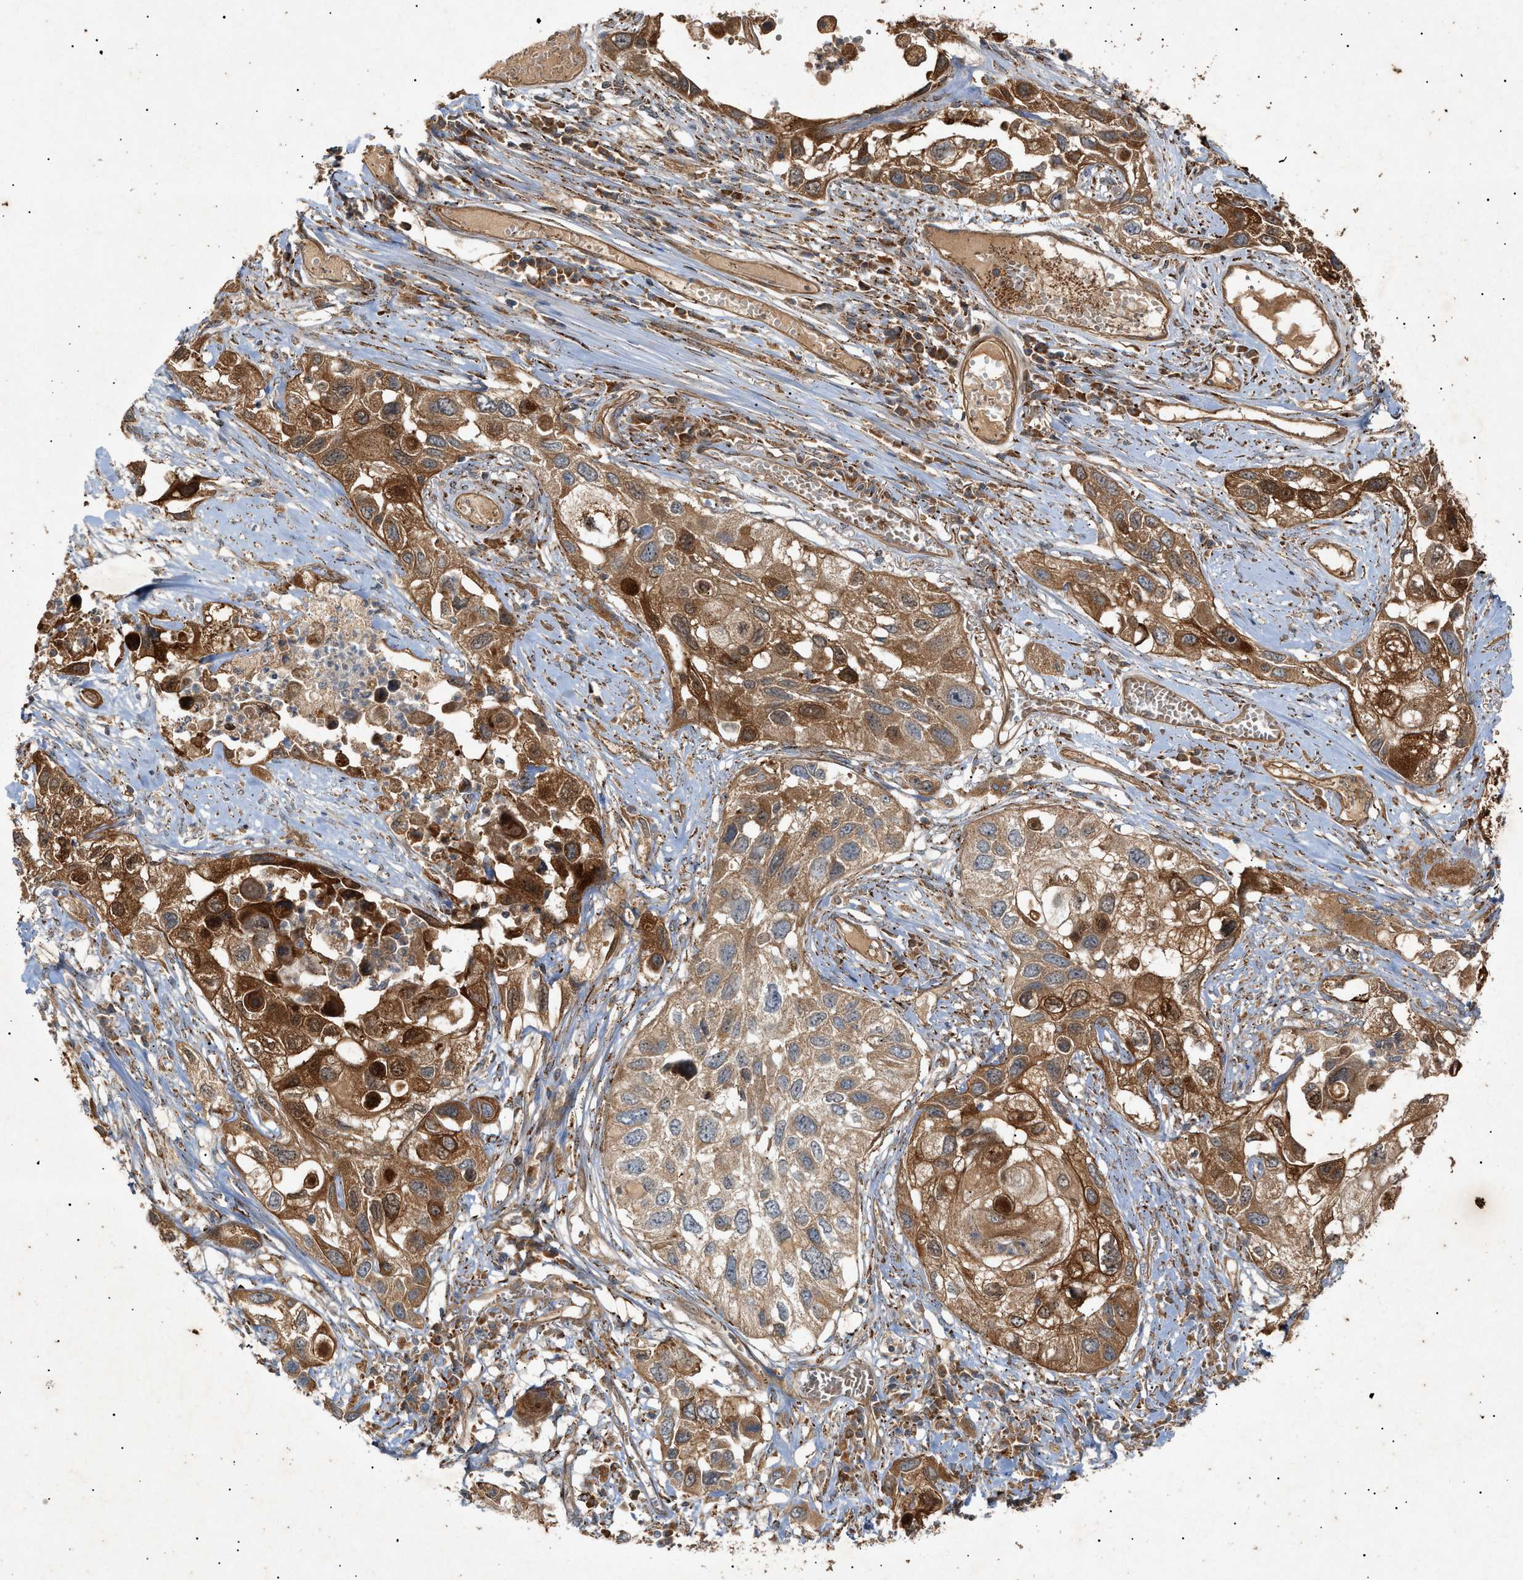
{"staining": {"intensity": "strong", "quantity": ">75%", "location": "cytoplasmic/membranous"}, "tissue": "lung cancer", "cell_type": "Tumor cells", "image_type": "cancer", "snomed": [{"axis": "morphology", "description": "Squamous cell carcinoma, NOS"}, {"axis": "topography", "description": "Lung"}], "caption": "Protein staining of lung cancer tissue demonstrates strong cytoplasmic/membranous expression in approximately >75% of tumor cells. (DAB IHC with brightfield microscopy, high magnification).", "gene": "MTCH1", "patient": {"sex": "male", "age": 71}}